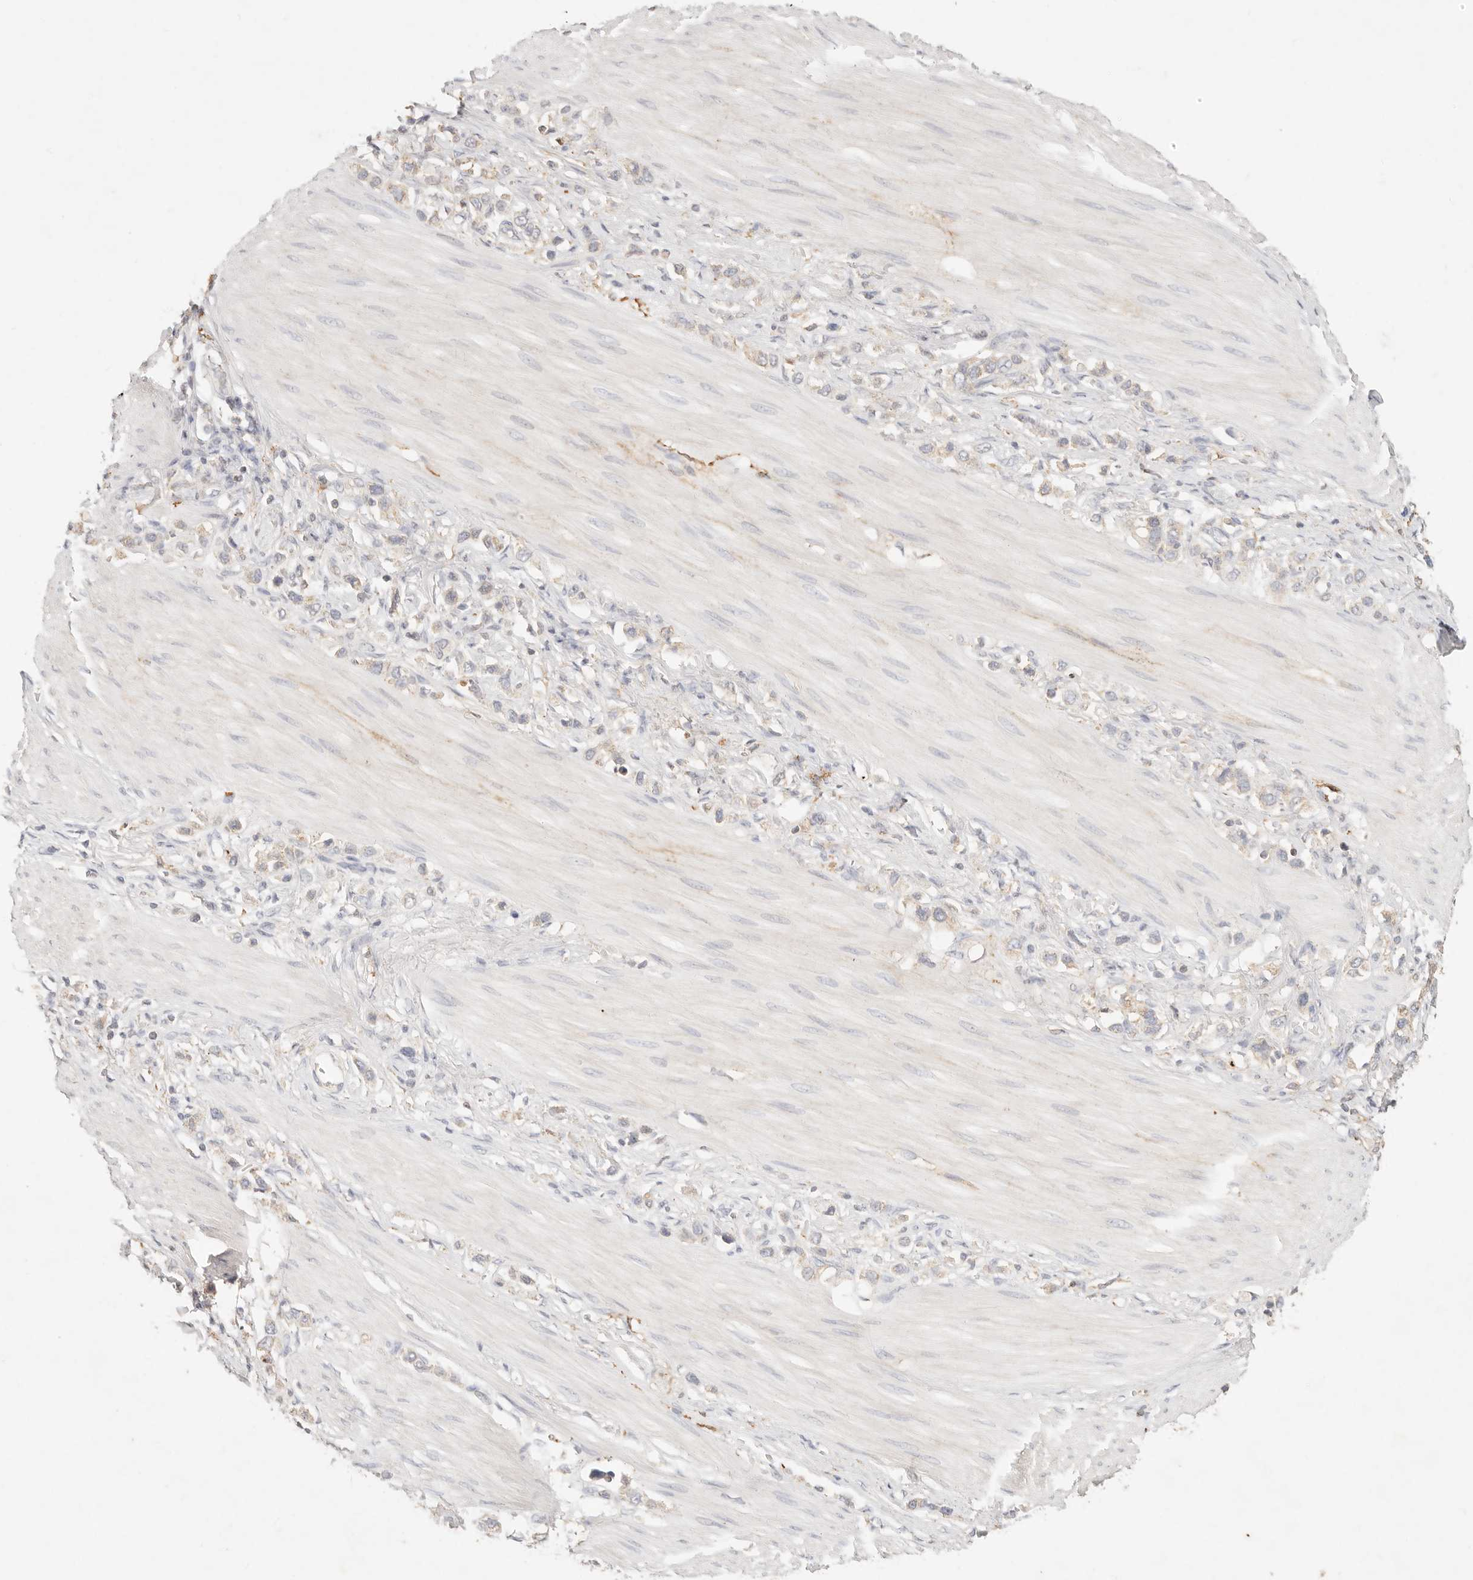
{"staining": {"intensity": "weak", "quantity": "<25%", "location": "cytoplasmic/membranous"}, "tissue": "stomach cancer", "cell_type": "Tumor cells", "image_type": "cancer", "snomed": [{"axis": "morphology", "description": "Adenocarcinoma, NOS"}, {"axis": "topography", "description": "Stomach"}], "caption": "Tumor cells show no significant protein expression in stomach adenocarcinoma.", "gene": "HK2", "patient": {"sex": "female", "age": 65}}